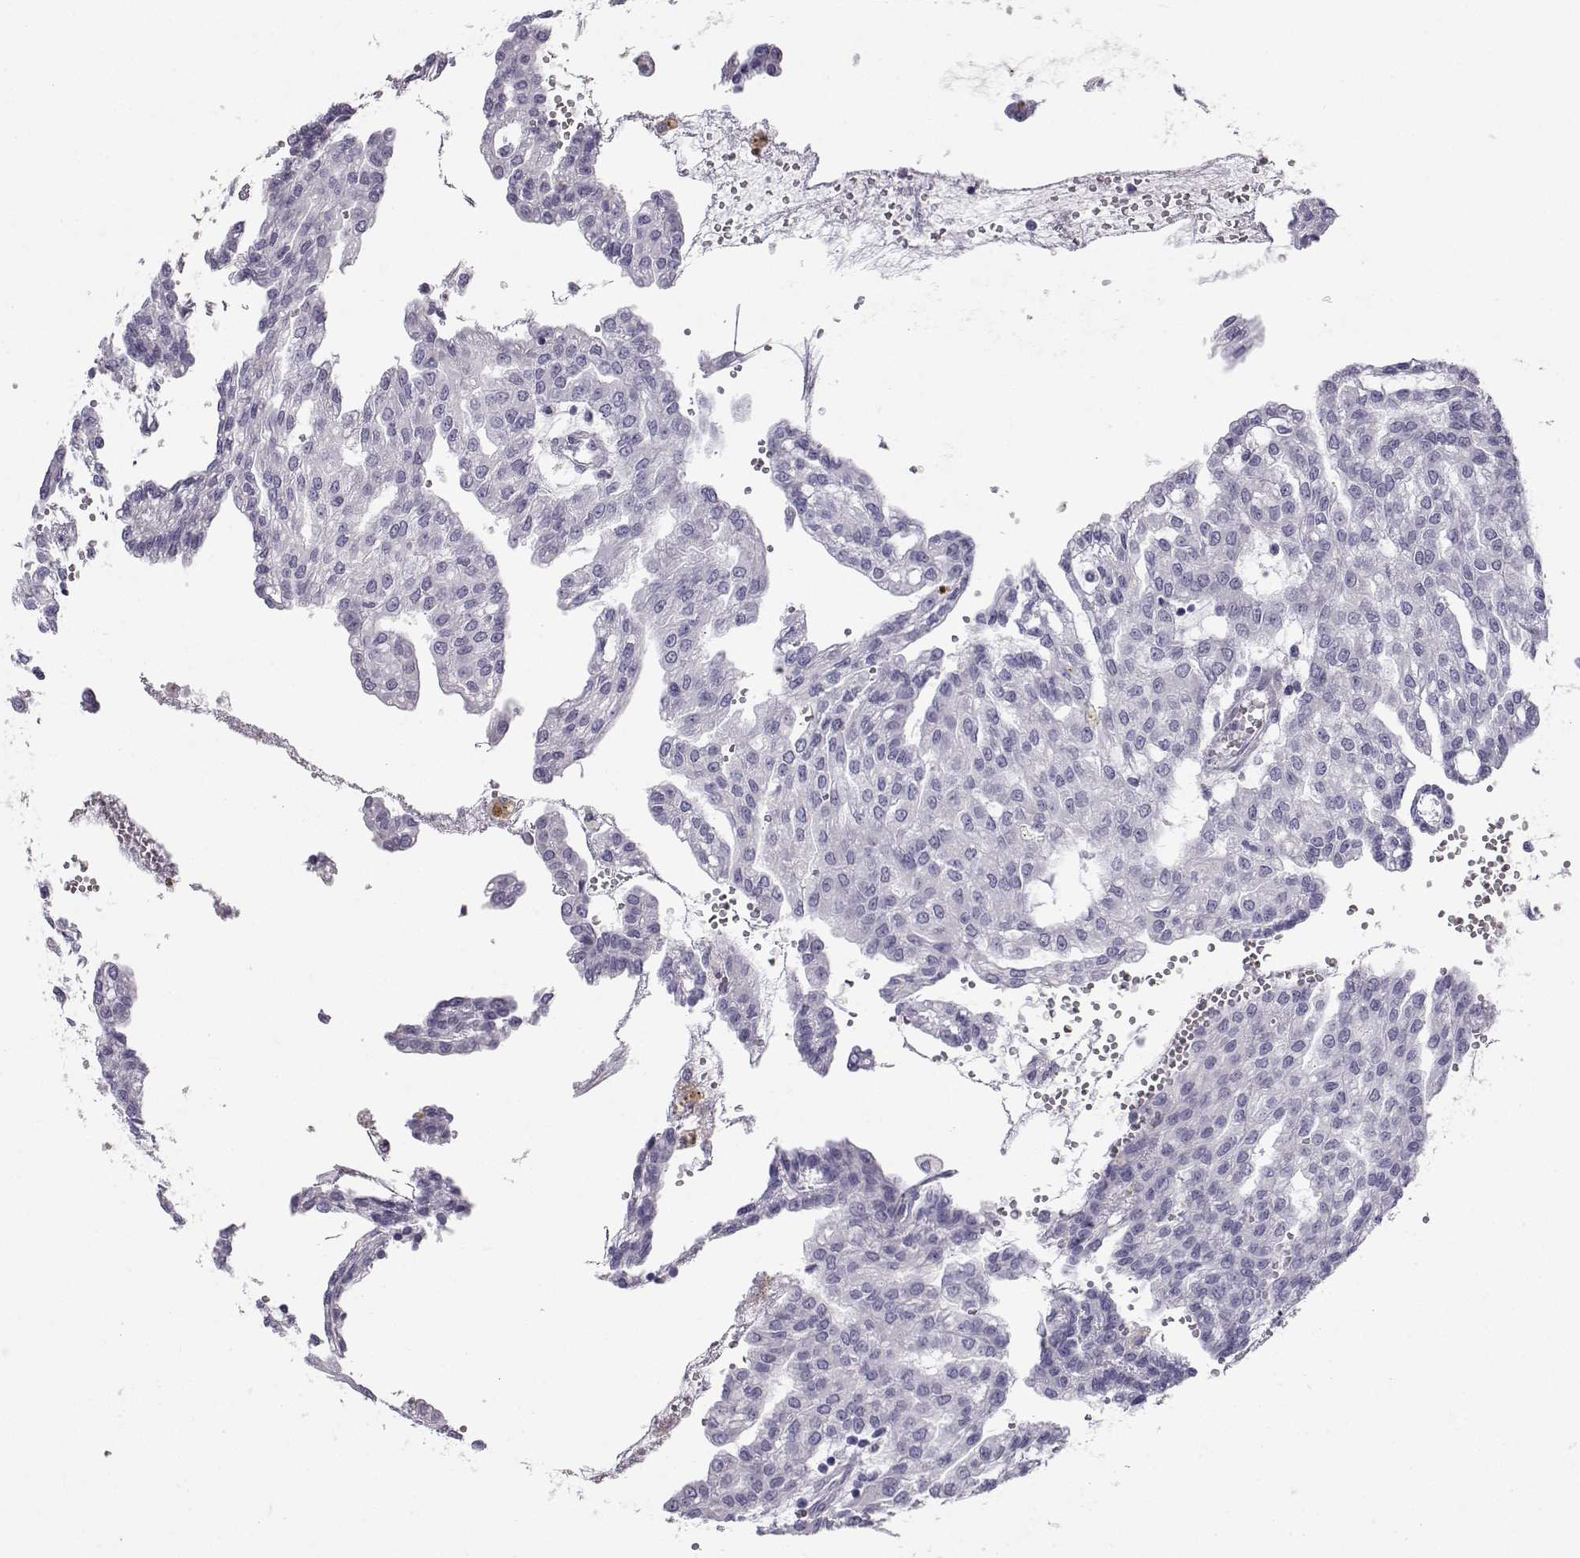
{"staining": {"intensity": "negative", "quantity": "none", "location": "none"}, "tissue": "renal cancer", "cell_type": "Tumor cells", "image_type": "cancer", "snomed": [{"axis": "morphology", "description": "Adenocarcinoma, NOS"}, {"axis": "topography", "description": "Kidney"}], "caption": "An immunohistochemistry (IHC) image of renal adenocarcinoma is shown. There is no staining in tumor cells of renal adenocarcinoma.", "gene": "PCSK1N", "patient": {"sex": "male", "age": 63}}